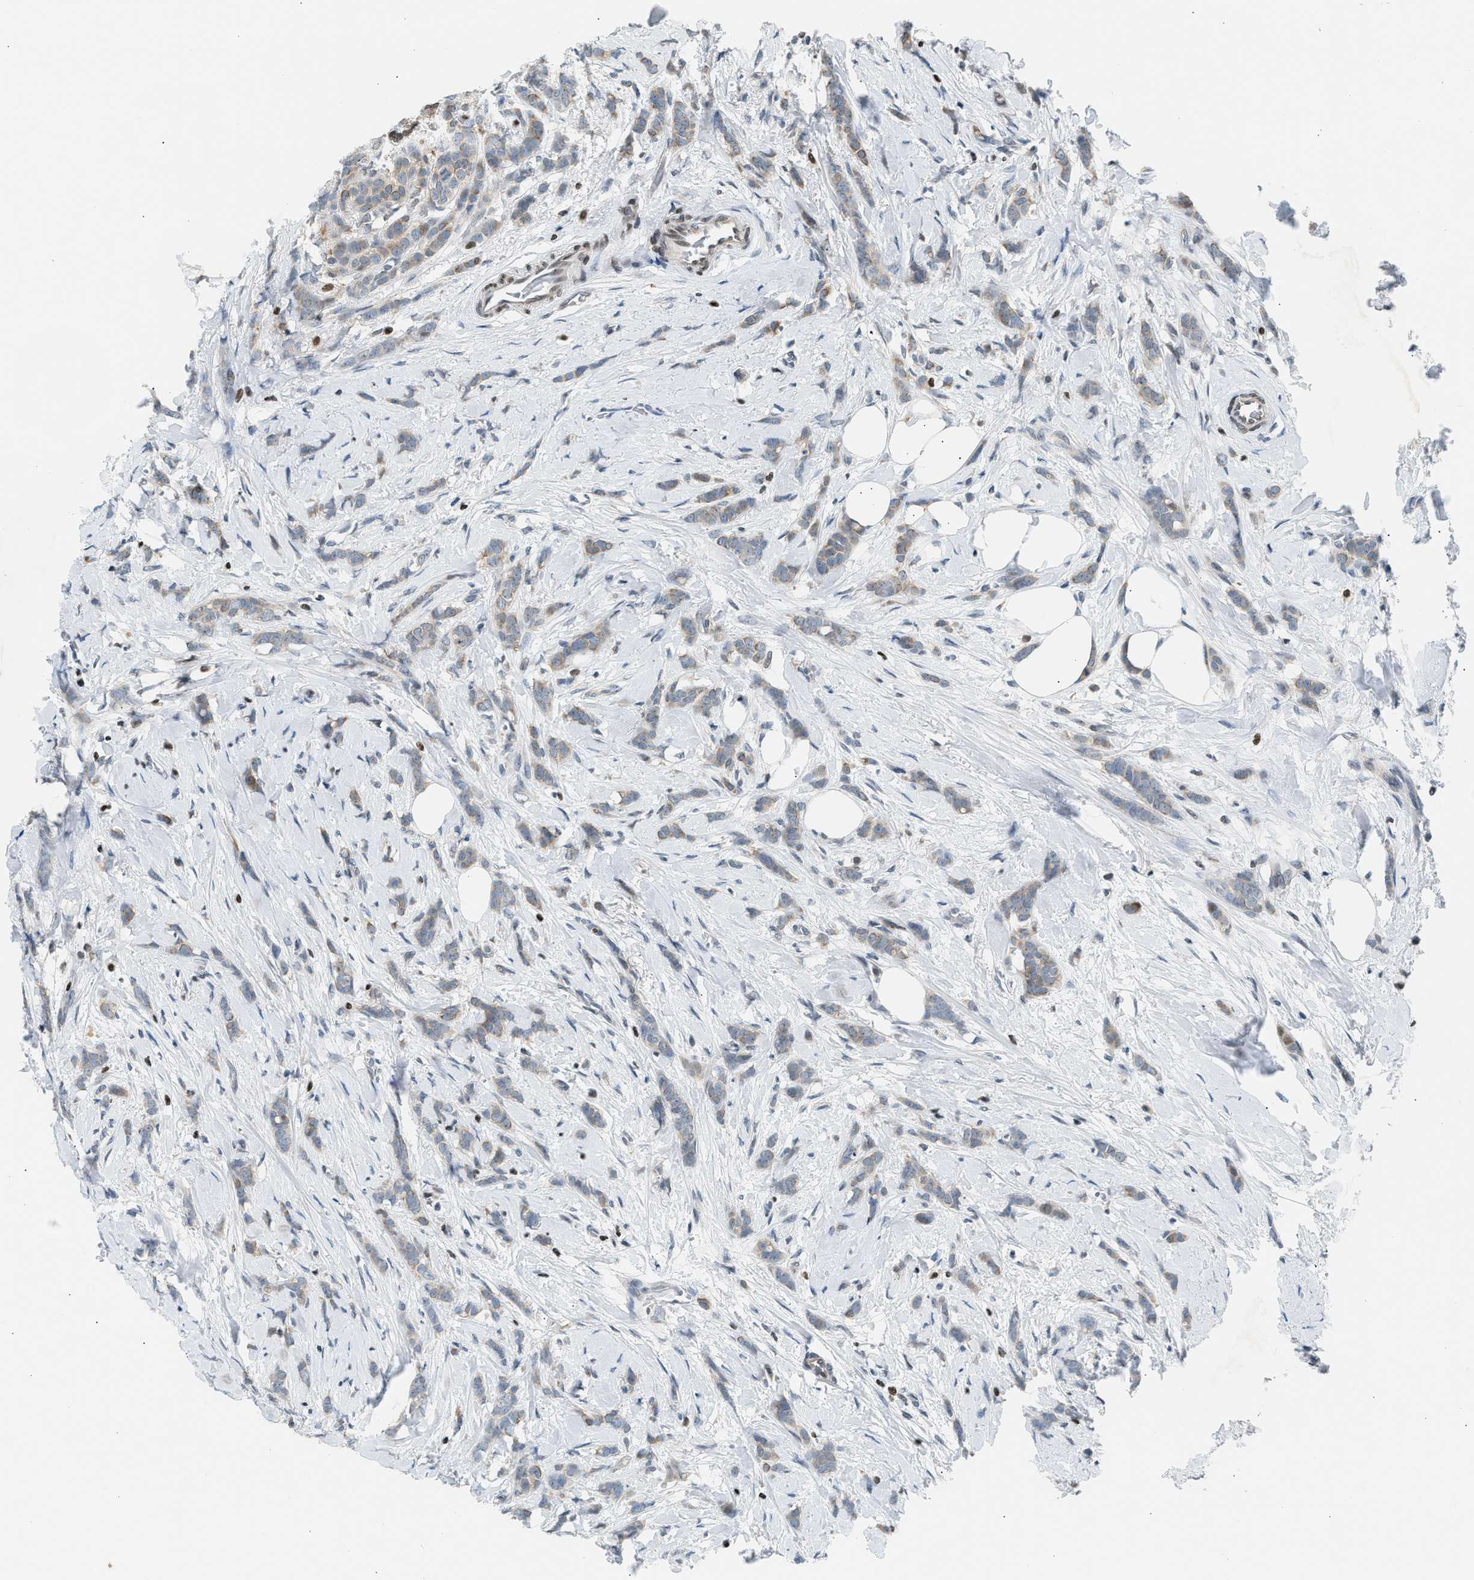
{"staining": {"intensity": "weak", "quantity": ">75%", "location": "cytoplasmic/membranous"}, "tissue": "breast cancer", "cell_type": "Tumor cells", "image_type": "cancer", "snomed": [{"axis": "morphology", "description": "Lobular carcinoma, in situ"}, {"axis": "morphology", "description": "Lobular carcinoma"}, {"axis": "topography", "description": "Breast"}], "caption": "About >75% of tumor cells in lobular carcinoma (breast) show weak cytoplasmic/membranous protein staining as visualized by brown immunohistochemical staining.", "gene": "NPS", "patient": {"sex": "female", "age": 41}}